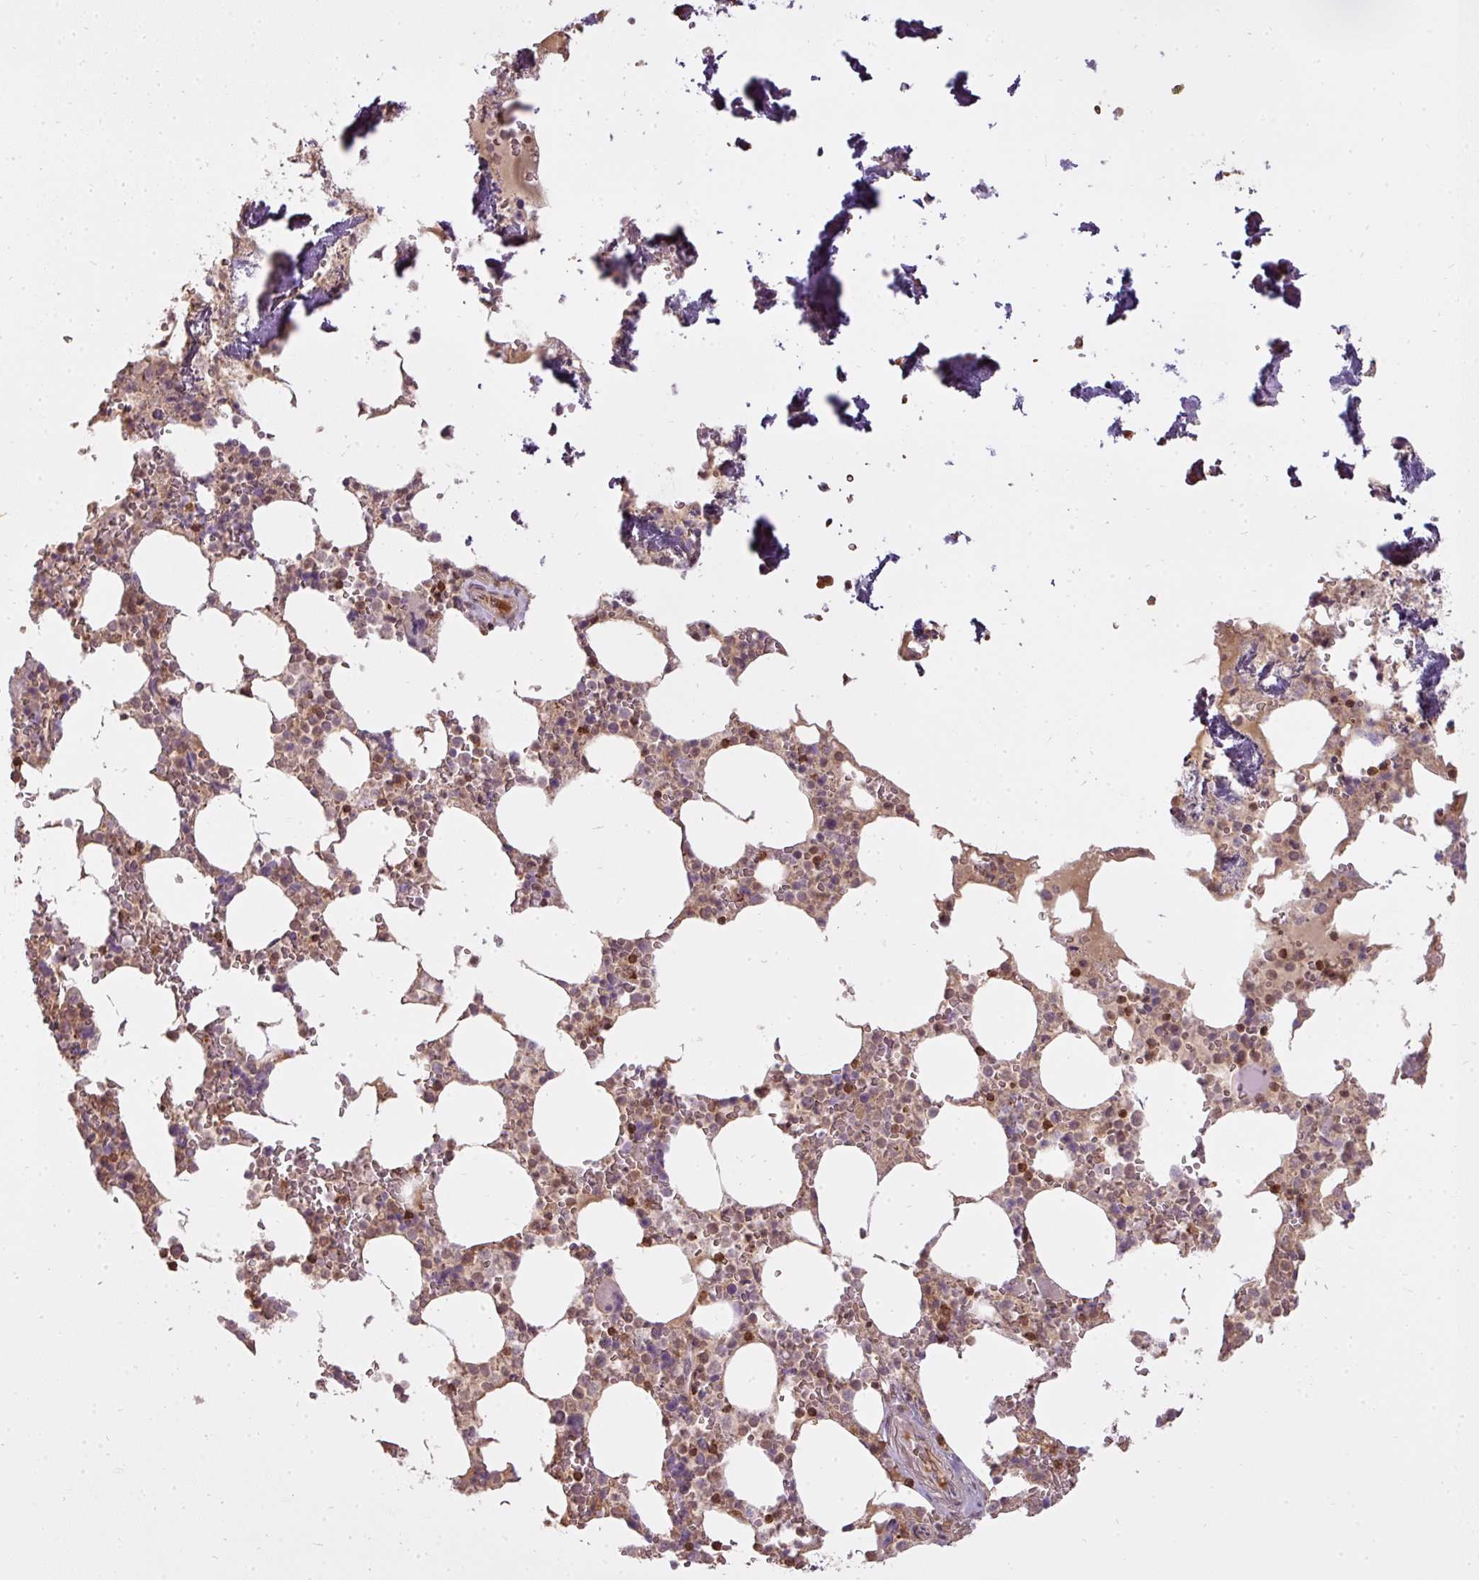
{"staining": {"intensity": "moderate", "quantity": "25%-75%", "location": "cytoplasmic/membranous"}, "tissue": "bone marrow", "cell_type": "Hematopoietic cells", "image_type": "normal", "snomed": [{"axis": "morphology", "description": "Normal tissue, NOS"}, {"axis": "topography", "description": "Bone marrow"}], "caption": "Immunohistochemistry of benign bone marrow reveals medium levels of moderate cytoplasmic/membranous staining in approximately 25%-75% of hematopoietic cells. (DAB (3,3'-diaminobenzidine) IHC with brightfield microscopy, high magnification).", "gene": "STK4", "patient": {"sex": "male", "age": 64}}